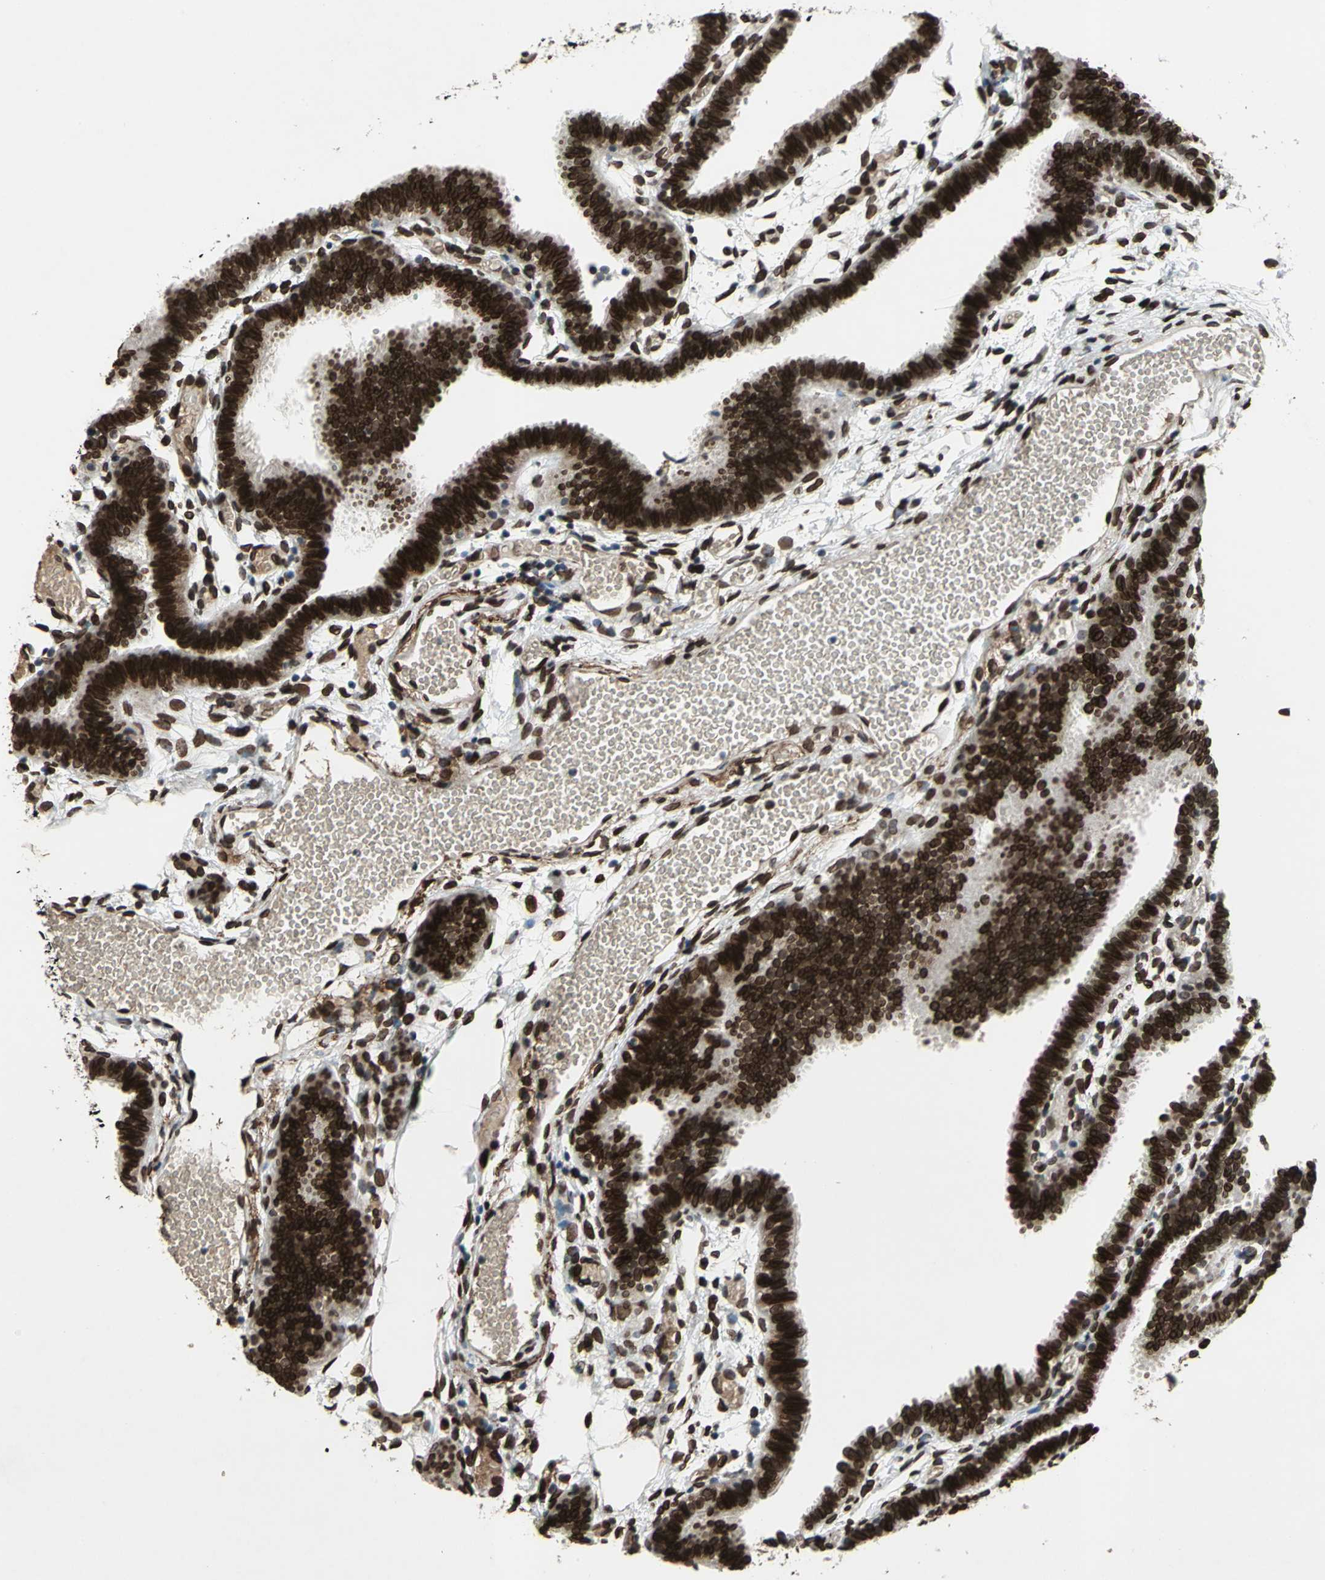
{"staining": {"intensity": "strong", "quantity": ">75%", "location": "nuclear"}, "tissue": "fallopian tube", "cell_type": "Glandular cells", "image_type": "normal", "snomed": [{"axis": "morphology", "description": "Normal tissue, NOS"}, {"axis": "topography", "description": "Fallopian tube"}], "caption": "Immunohistochemistry (DAB (3,3'-diaminobenzidine)) staining of benign fallopian tube demonstrates strong nuclear protein staining in about >75% of glandular cells.", "gene": "ISY1", "patient": {"sex": "female", "age": 29}}